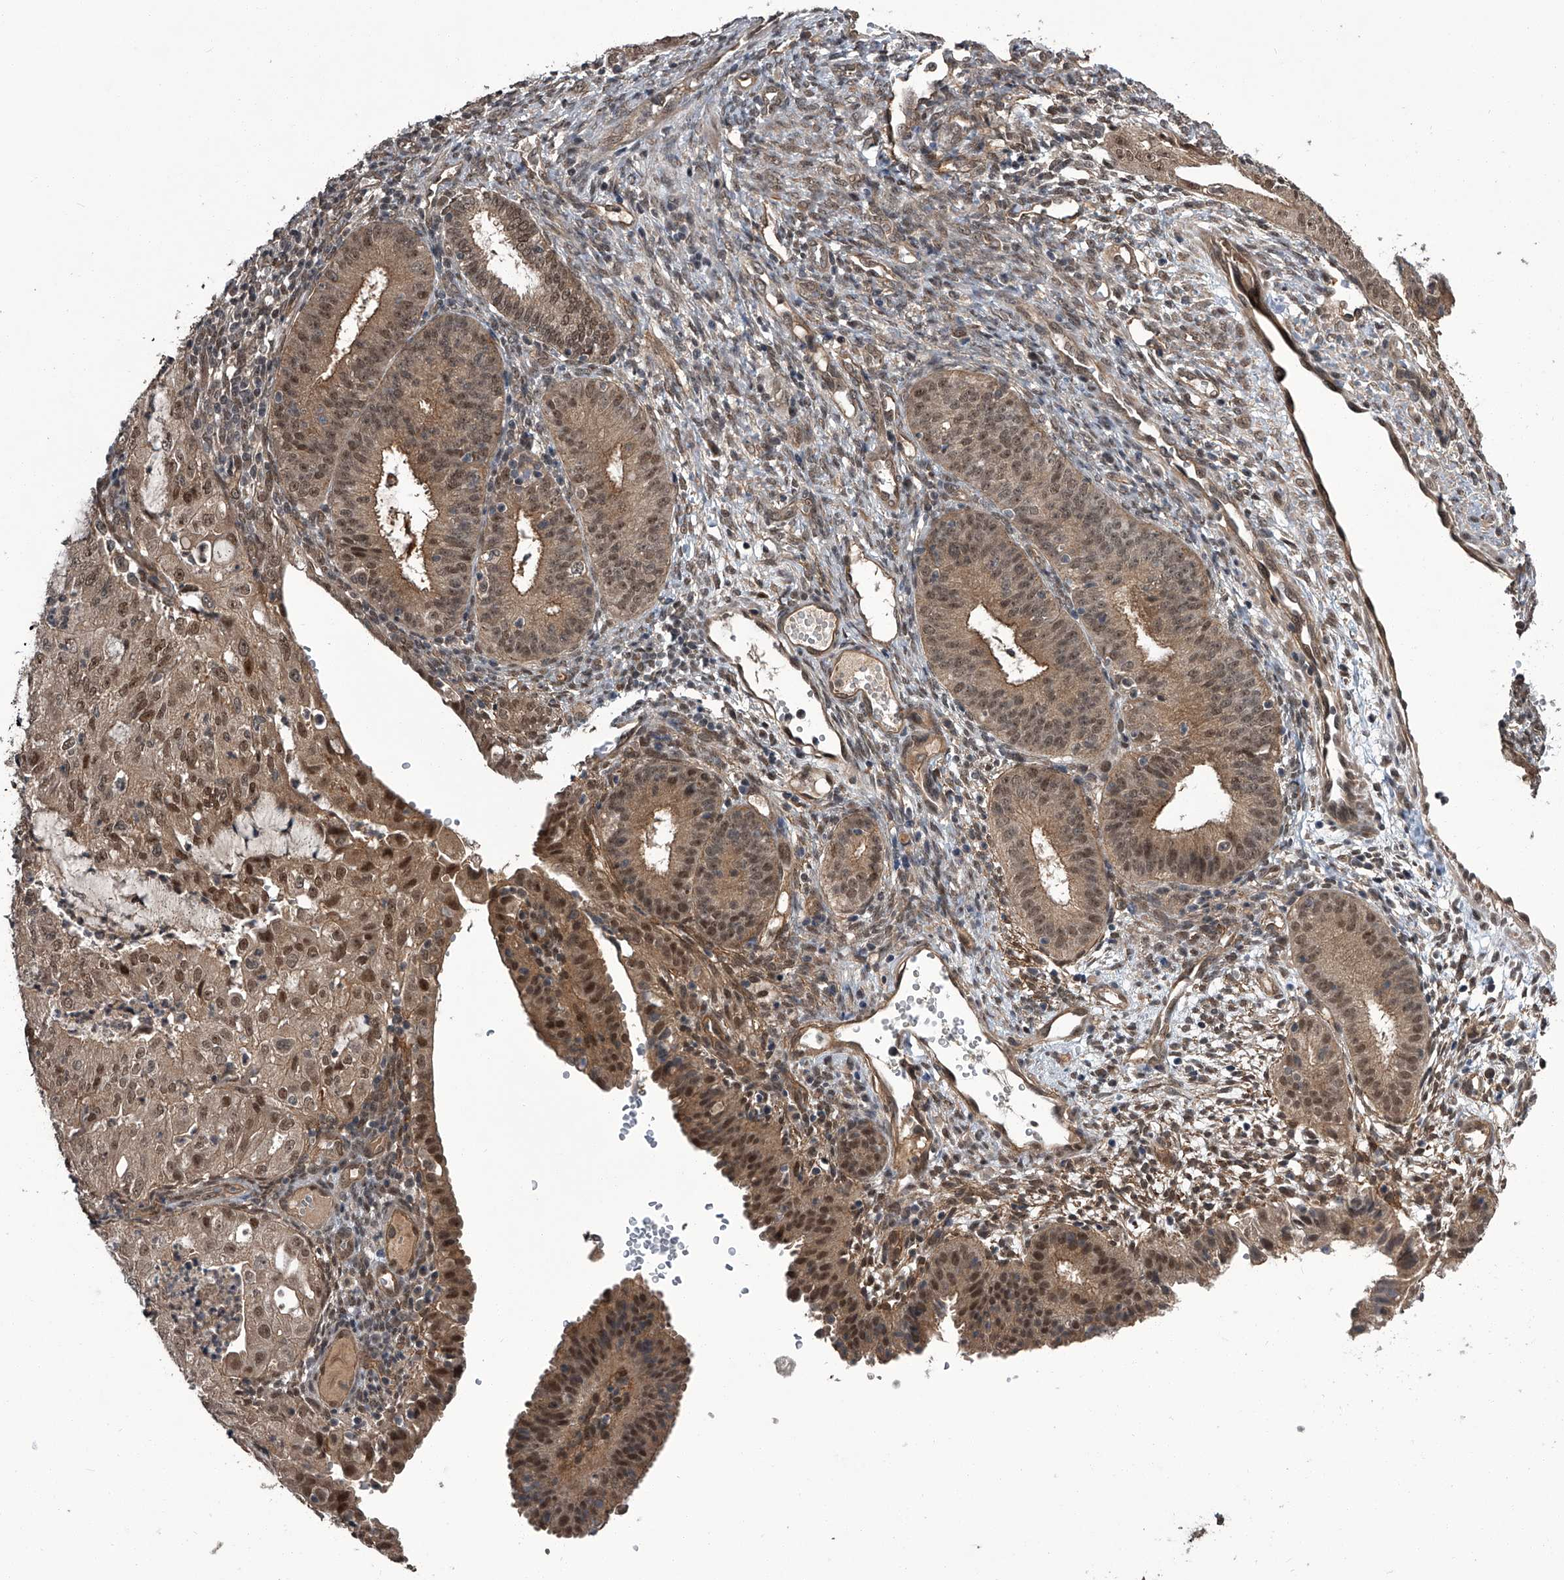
{"staining": {"intensity": "moderate", "quantity": ">75%", "location": "cytoplasmic/membranous,nuclear"}, "tissue": "endometrial cancer", "cell_type": "Tumor cells", "image_type": "cancer", "snomed": [{"axis": "morphology", "description": "Adenocarcinoma, NOS"}, {"axis": "topography", "description": "Endometrium"}], "caption": "High-power microscopy captured an immunohistochemistry histopathology image of endometrial cancer (adenocarcinoma), revealing moderate cytoplasmic/membranous and nuclear positivity in approximately >75% of tumor cells.", "gene": "SLC12A8", "patient": {"sex": "female", "age": 51}}